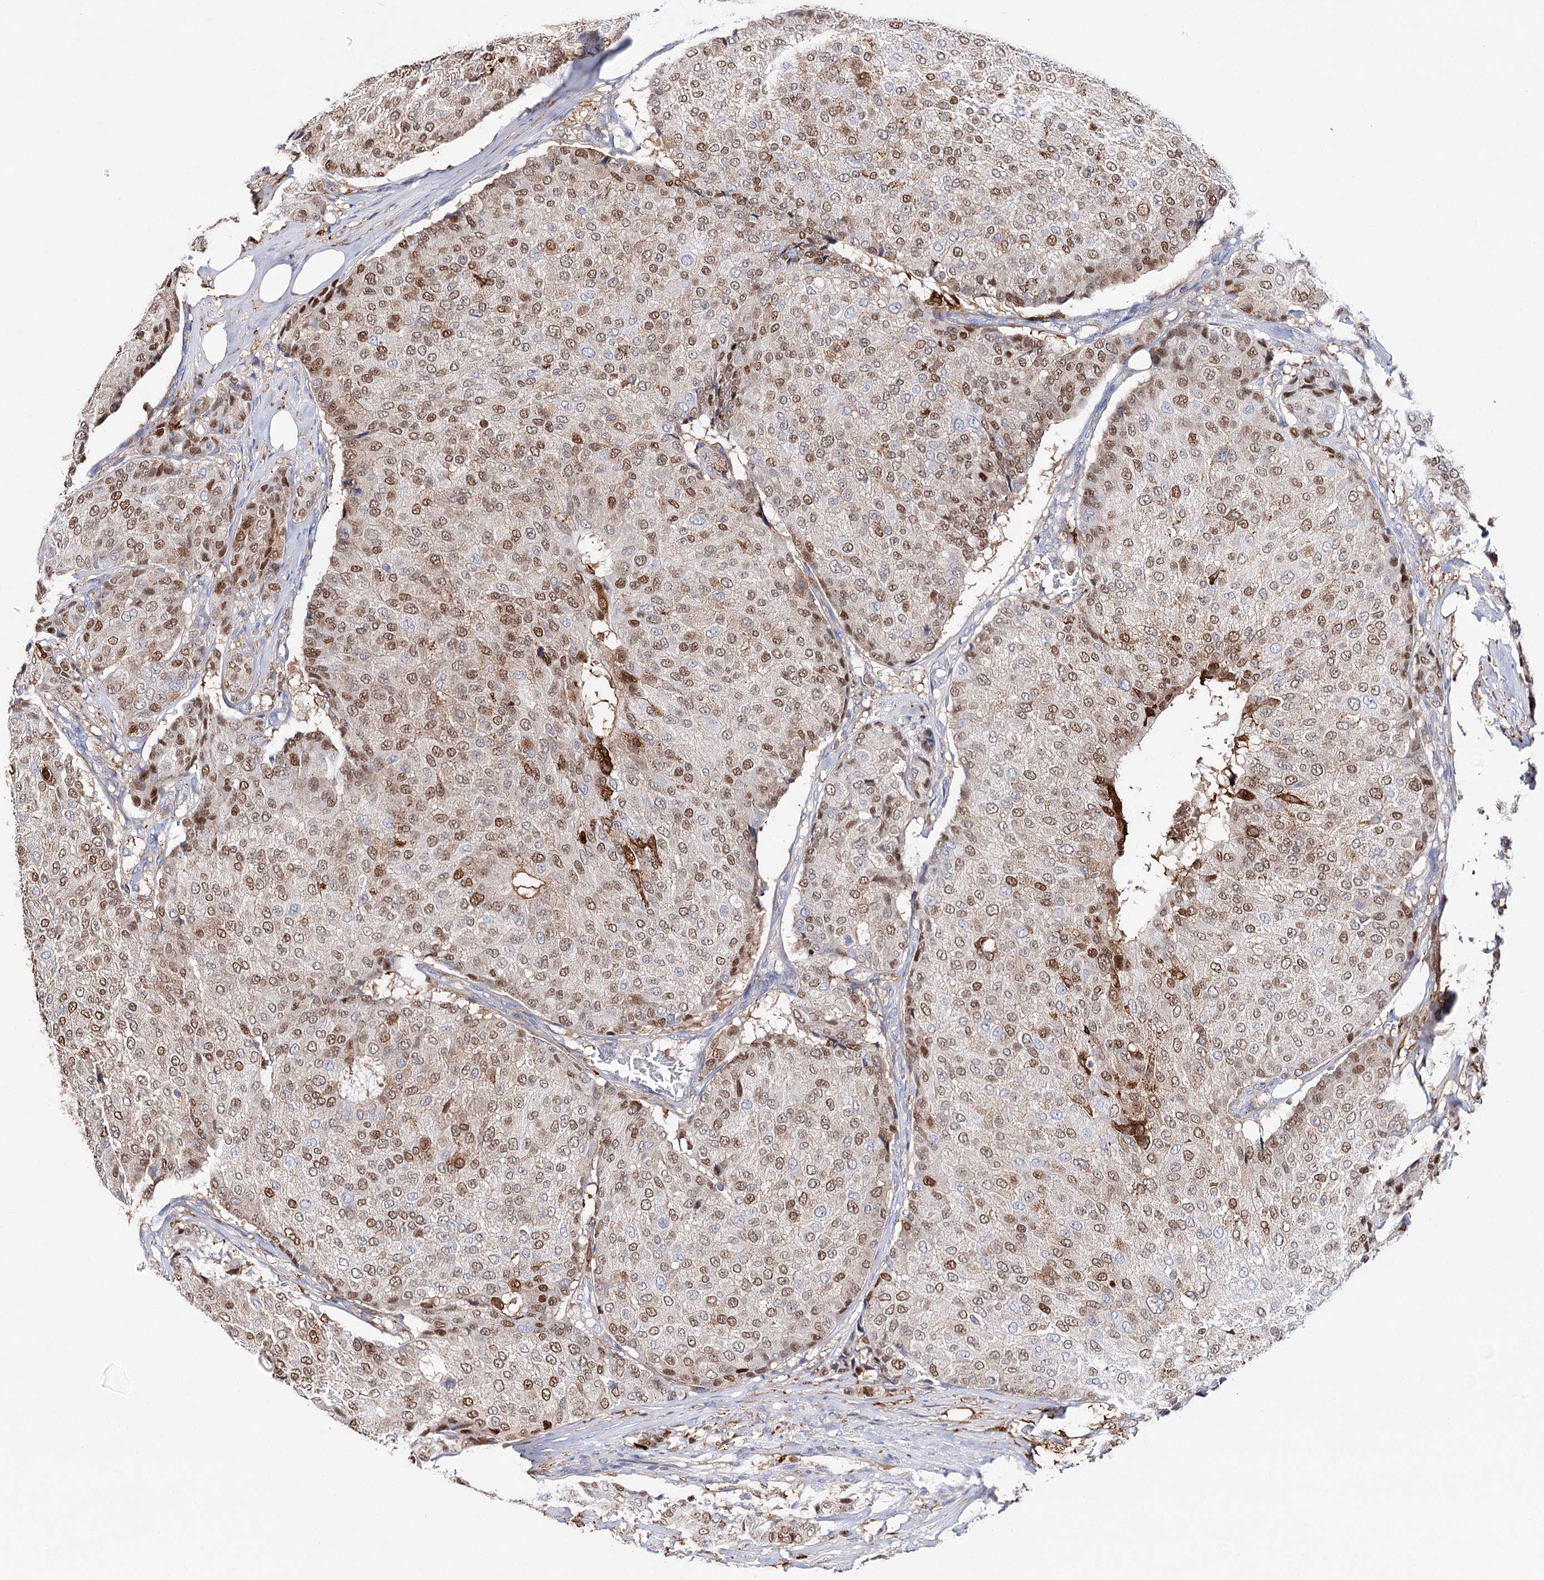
{"staining": {"intensity": "moderate", "quantity": "25%-75%", "location": "nuclear"}, "tissue": "breast cancer", "cell_type": "Tumor cells", "image_type": "cancer", "snomed": [{"axis": "morphology", "description": "Duct carcinoma"}, {"axis": "topography", "description": "Breast"}], "caption": "Moderate nuclear staining is present in about 25%-75% of tumor cells in breast cancer.", "gene": "CFAP46", "patient": {"sex": "female", "age": 75}}